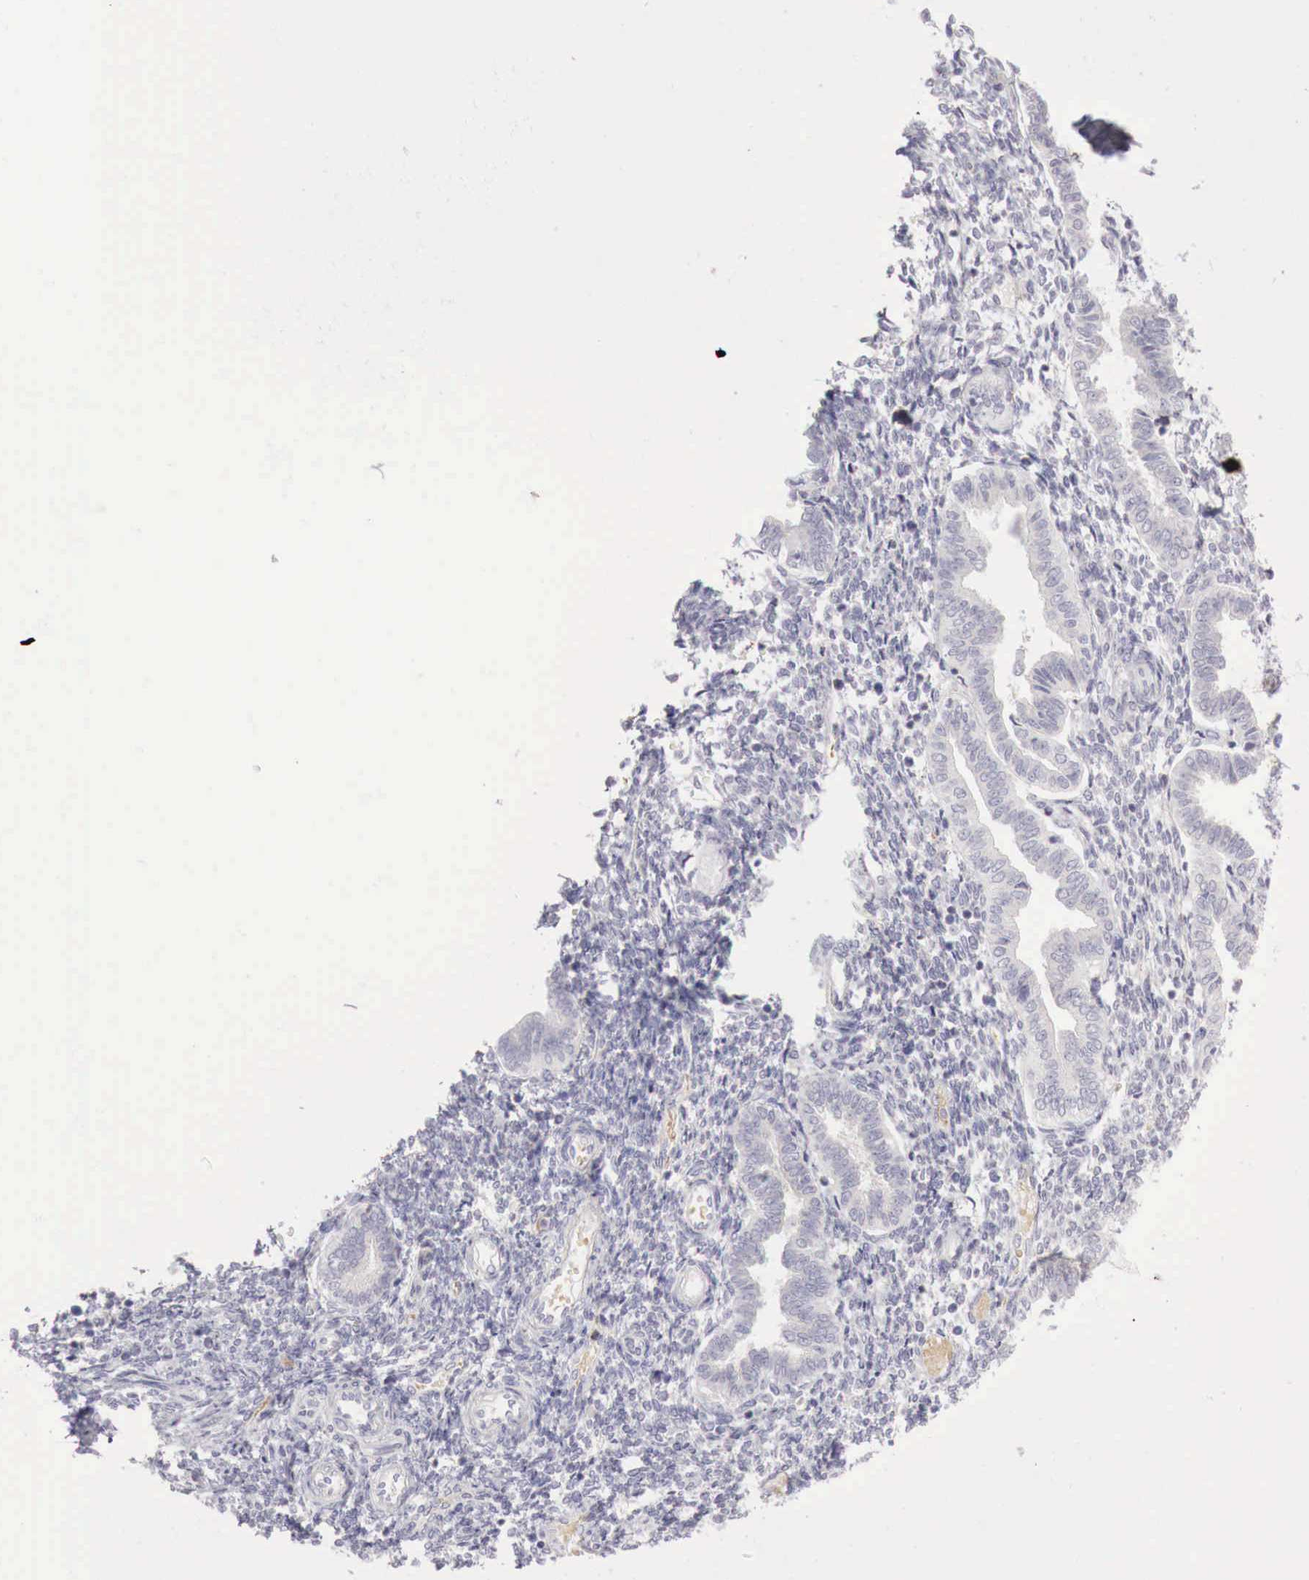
{"staining": {"intensity": "negative", "quantity": "none", "location": "none"}, "tissue": "endometrium", "cell_type": "Cells in endometrial stroma", "image_type": "normal", "snomed": [{"axis": "morphology", "description": "Normal tissue, NOS"}, {"axis": "topography", "description": "Endometrium"}], "caption": "IHC photomicrograph of benign human endometrium stained for a protein (brown), which displays no positivity in cells in endometrial stroma. (IHC, brightfield microscopy, high magnification).", "gene": "GATA1", "patient": {"sex": "female", "age": 36}}